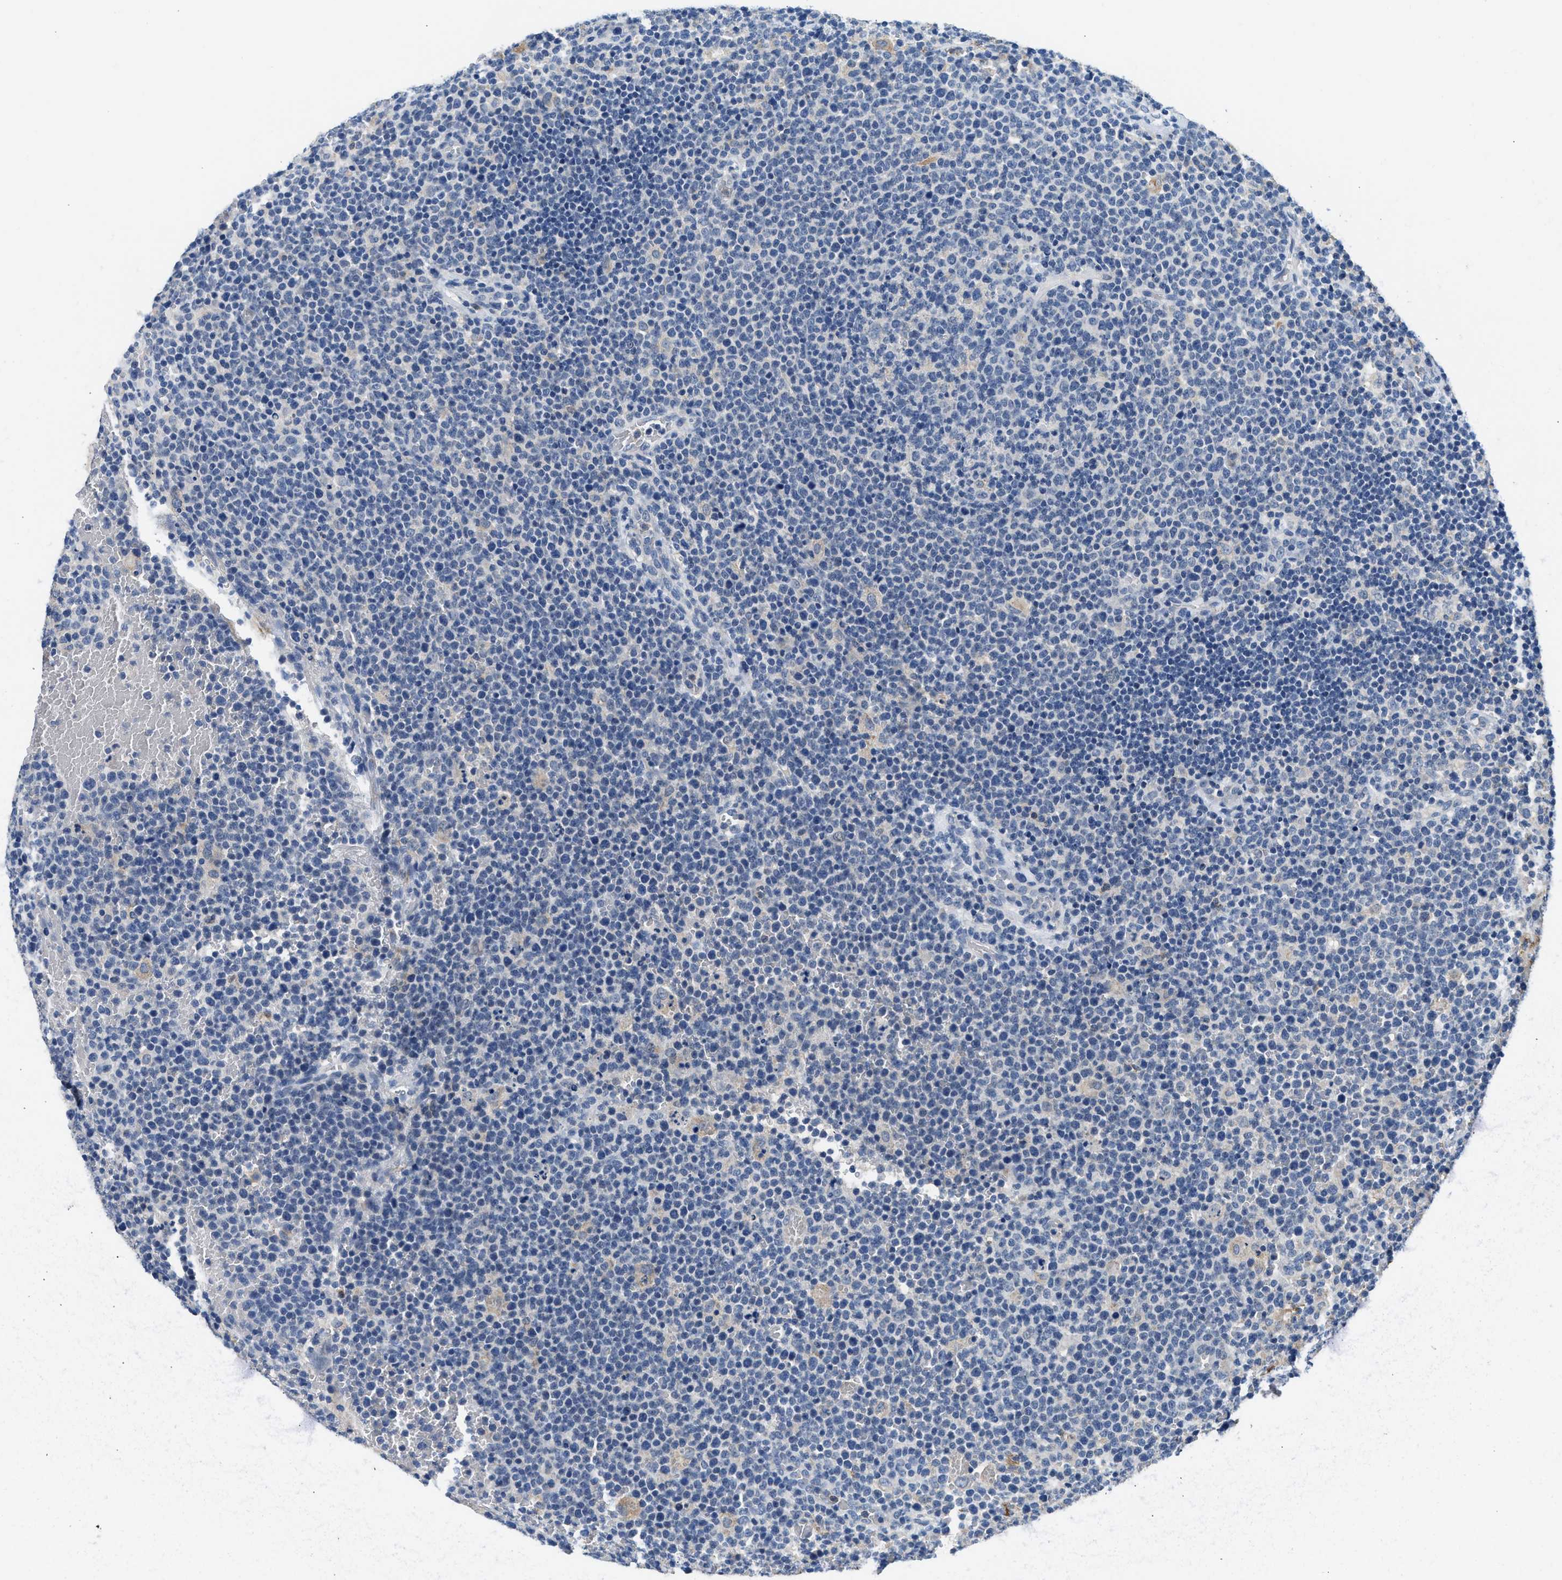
{"staining": {"intensity": "negative", "quantity": "none", "location": "none"}, "tissue": "lymphoma", "cell_type": "Tumor cells", "image_type": "cancer", "snomed": [{"axis": "morphology", "description": "Malignant lymphoma, non-Hodgkin's type, High grade"}, {"axis": "topography", "description": "Lymph node"}], "caption": "Immunohistochemical staining of human lymphoma shows no significant staining in tumor cells.", "gene": "LRP1", "patient": {"sex": "male", "age": 61}}